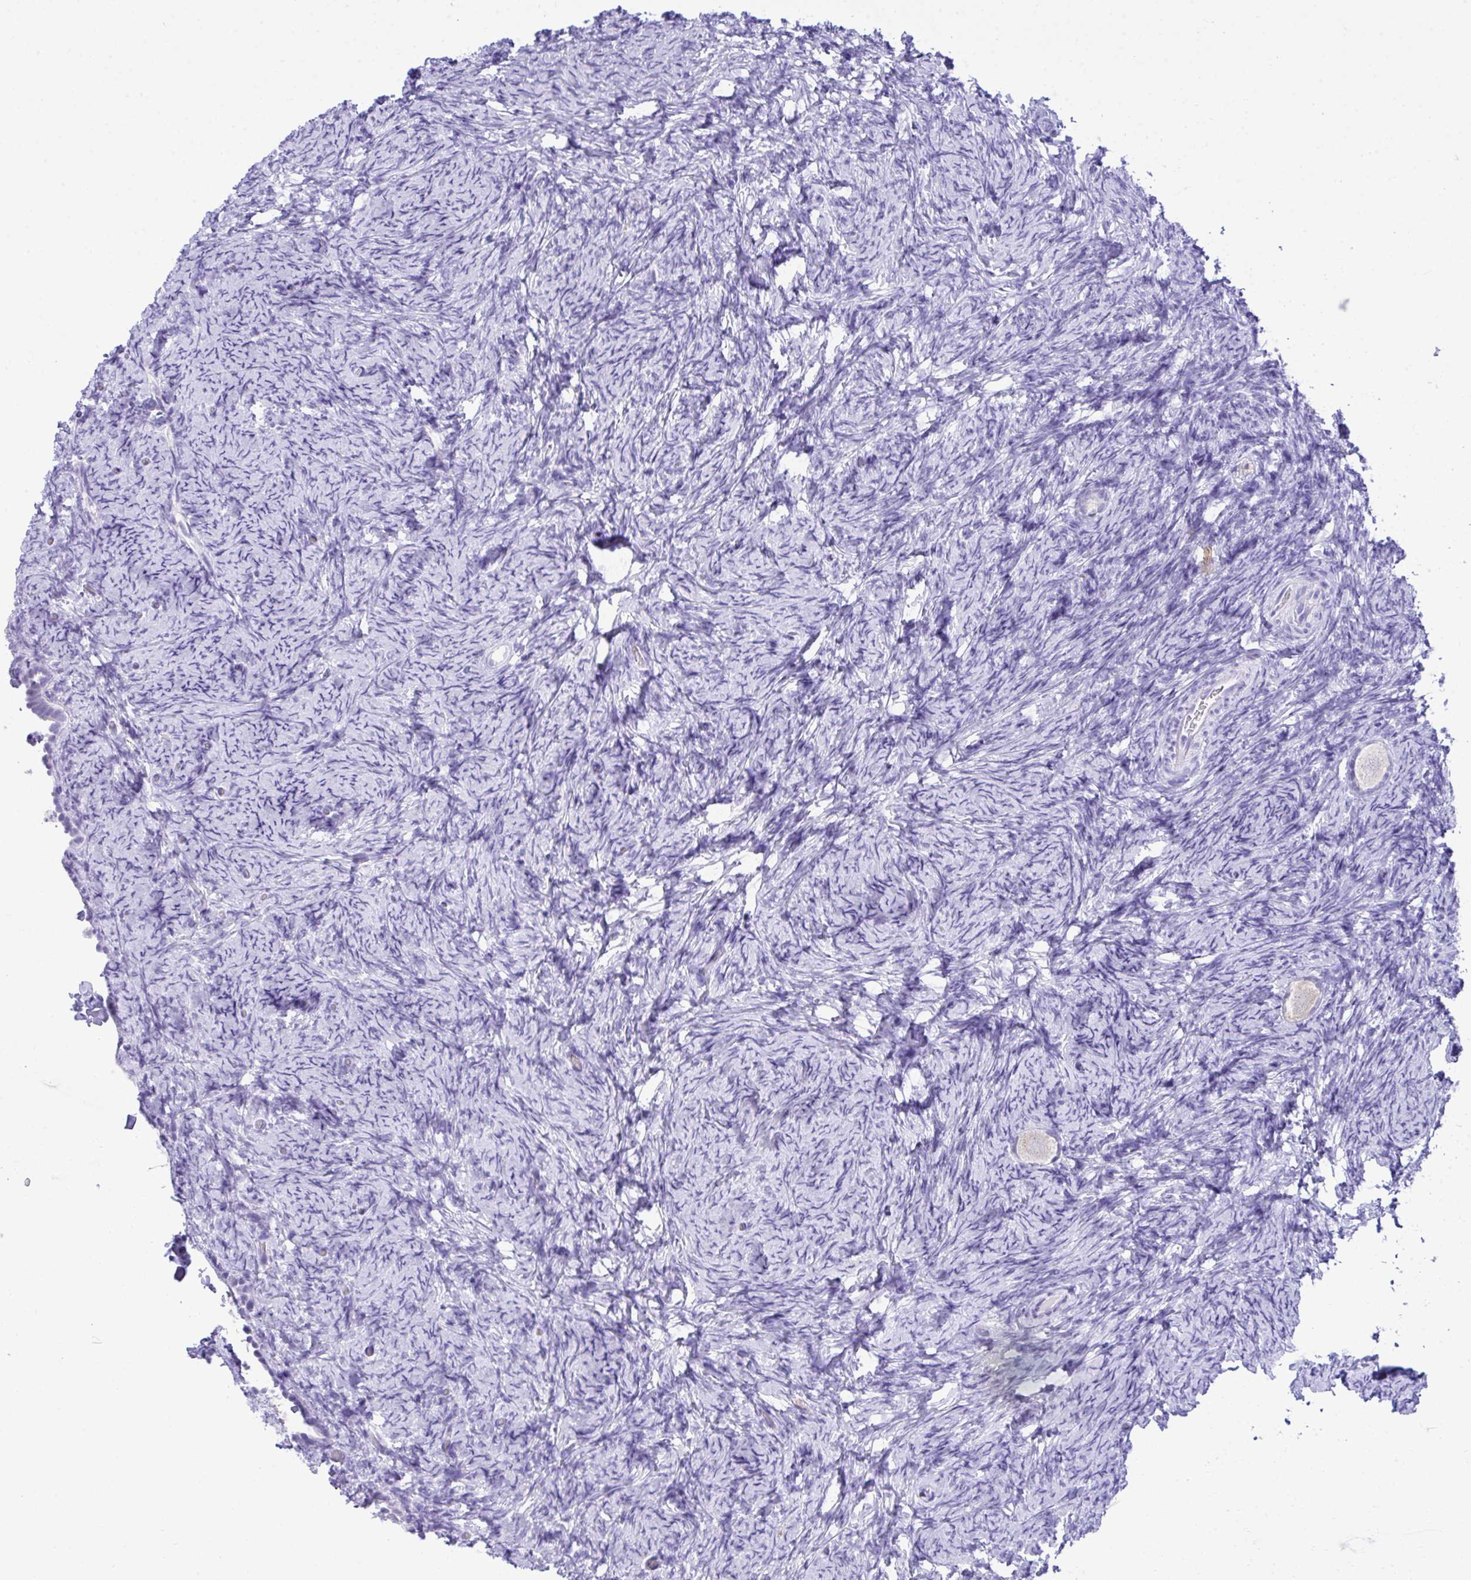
{"staining": {"intensity": "negative", "quantity": "none", "location": "none"}, "tissue": "ovary", "cell_type": "Follicle cells", "image_type": "normal", "snomed": [{"axis": "morphology", "description": "Normal tissue, NOS"}, {"axis": "topography", "description": "Ovary"}], "caption": "Immunohistochemical staining of normal human ovary demonstrates no significant staining in follicle cells.", "gene": "PGM2L1", "patient": {"sex": "female", "age": 34}}